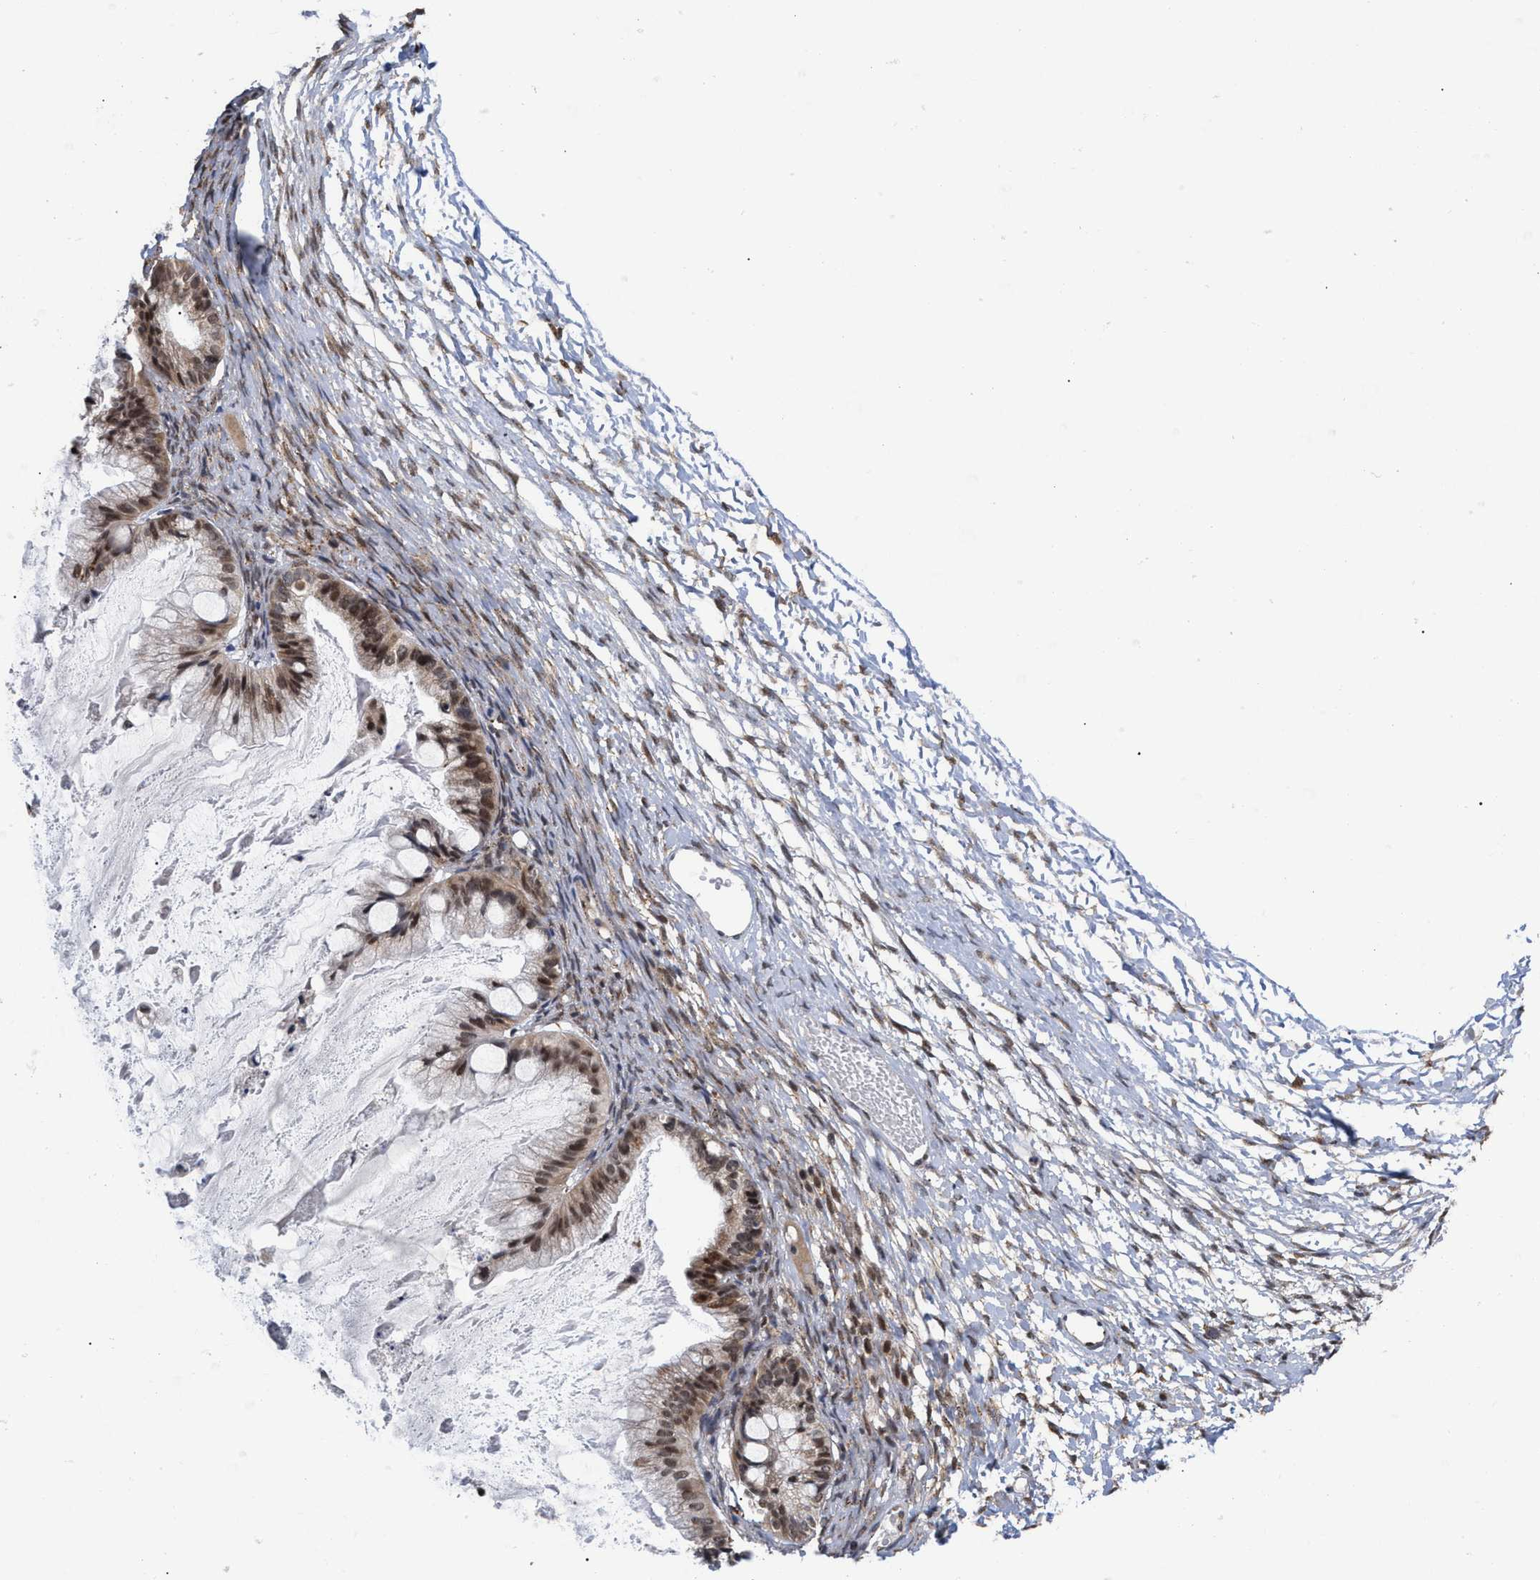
{"staining": {"intensity": "moderate", "quantity": ">75%", "location": "nuclear"}, "tissue": "ovarian cancer", "cell_type": "Tumor cells", "image_type": "cancer", "snomed": [{"axis": "morphology", "description": "Cystadenocarcinoma, mucinous, NOS"}, {"axis": "topography", "description": "Ovary"}], "caption": "Immunohistochemical staining of human ovarian cancer demonstrates medium levels of moderate nuclear protein positivity in approximately >75% of tumor cells. (Stains: DAB in brown, nuclei in blue, Microscopy: brightfield microscopy at high magnification).", "gene": "UPF1", "patient": {"sex": "female", "age": 57}}